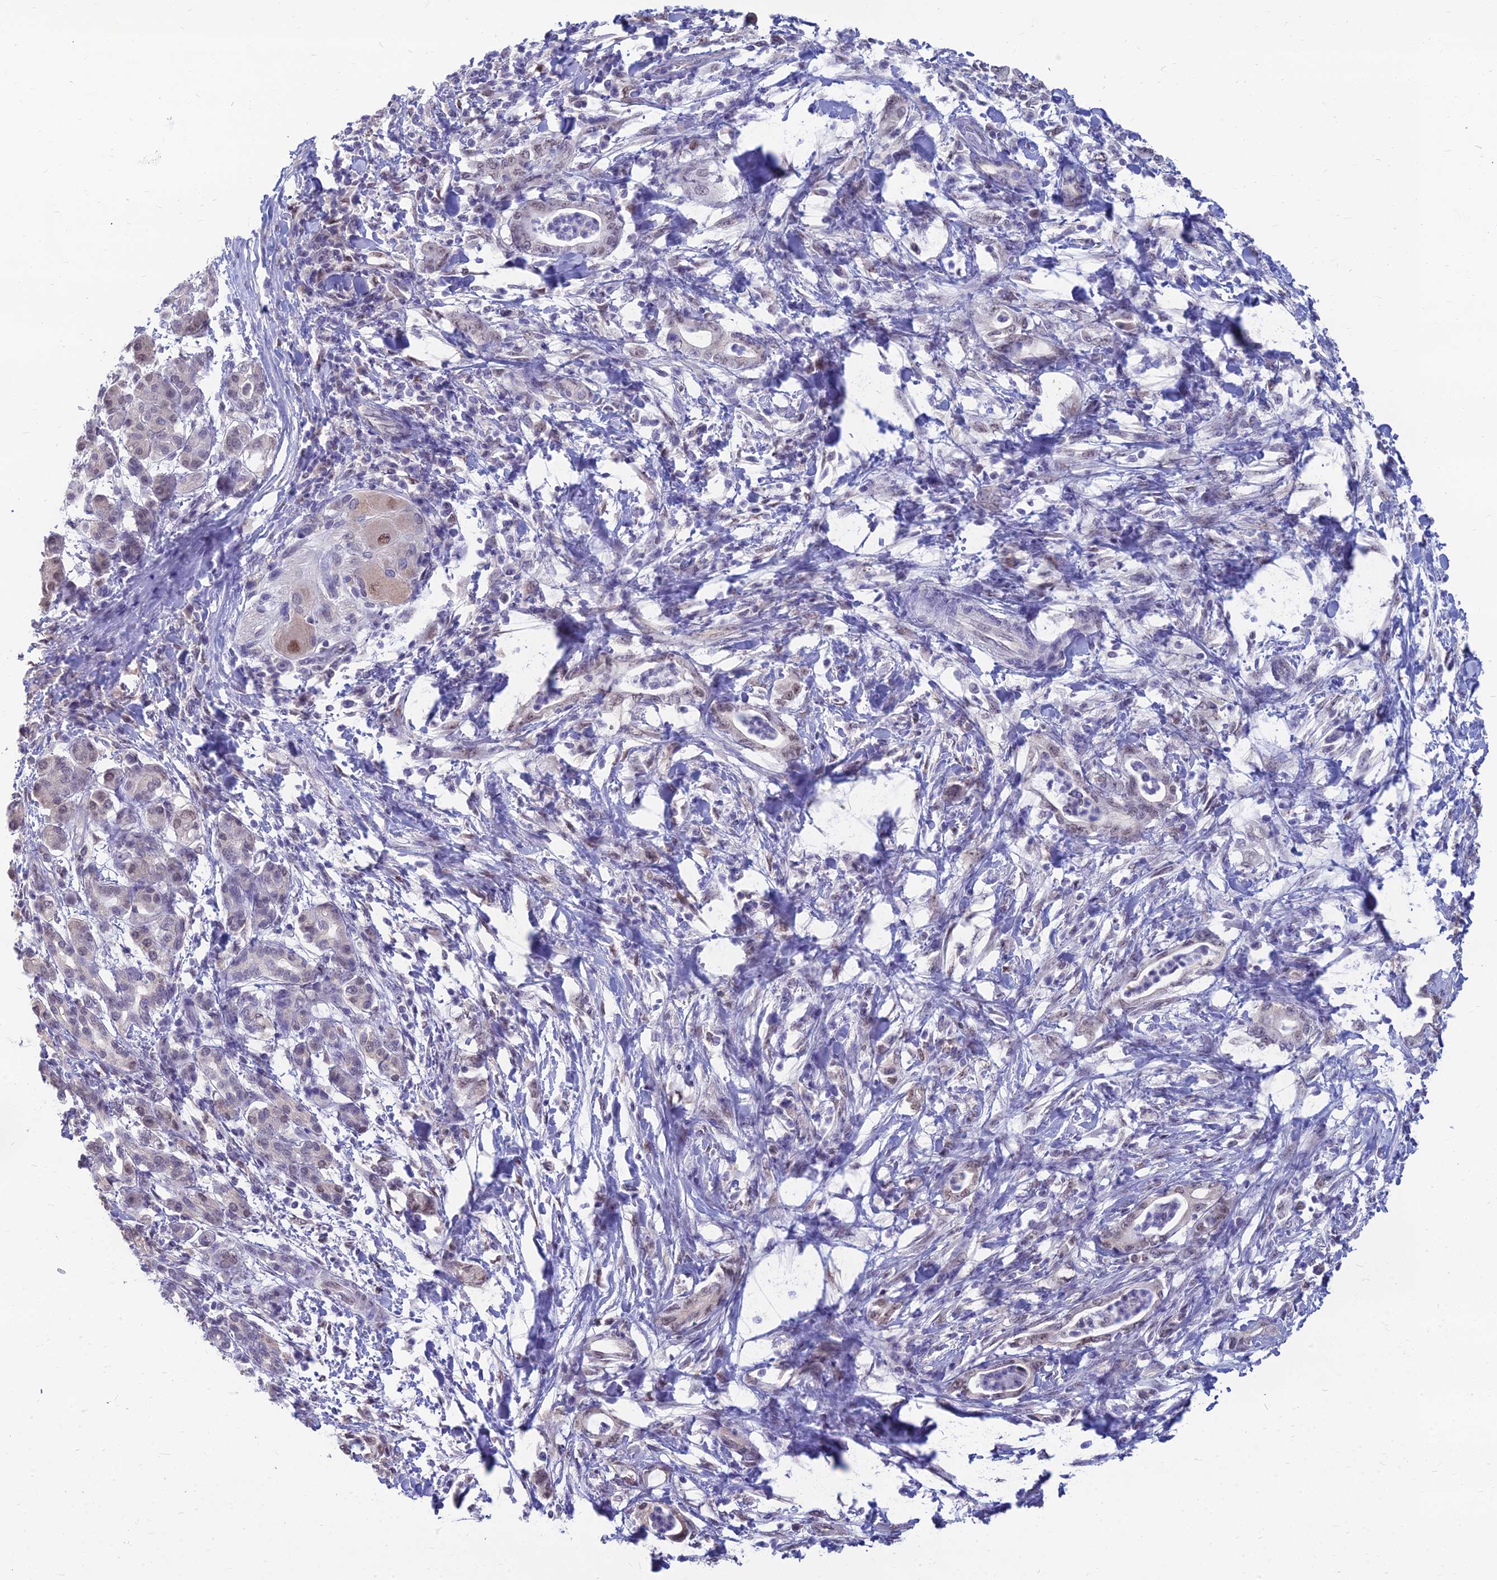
{"staining": {"intensity": "weak", "quantity": "25%-75%", "location": "nuclear"}, "tissue": "pancreatic cancer", "cell_type": "Tumor cells", "image_type": "cancer", "snomed": [{"axis": "morphology", "description": "Normal tissue, NOS"}, {"axis": "morphology", "description": "Adenocarcinoma, NOS"}, {"axis": "topography", "description": "Pancreas"}], "caption": "High-power microscopy captured an IHC histopathology image of pancreatic cancer, revealing weak nuclear staining in approximately 25%-75% of tumor cells.", "gene": "SRSF7", "patient": {"sex": "female", "age": 55}}